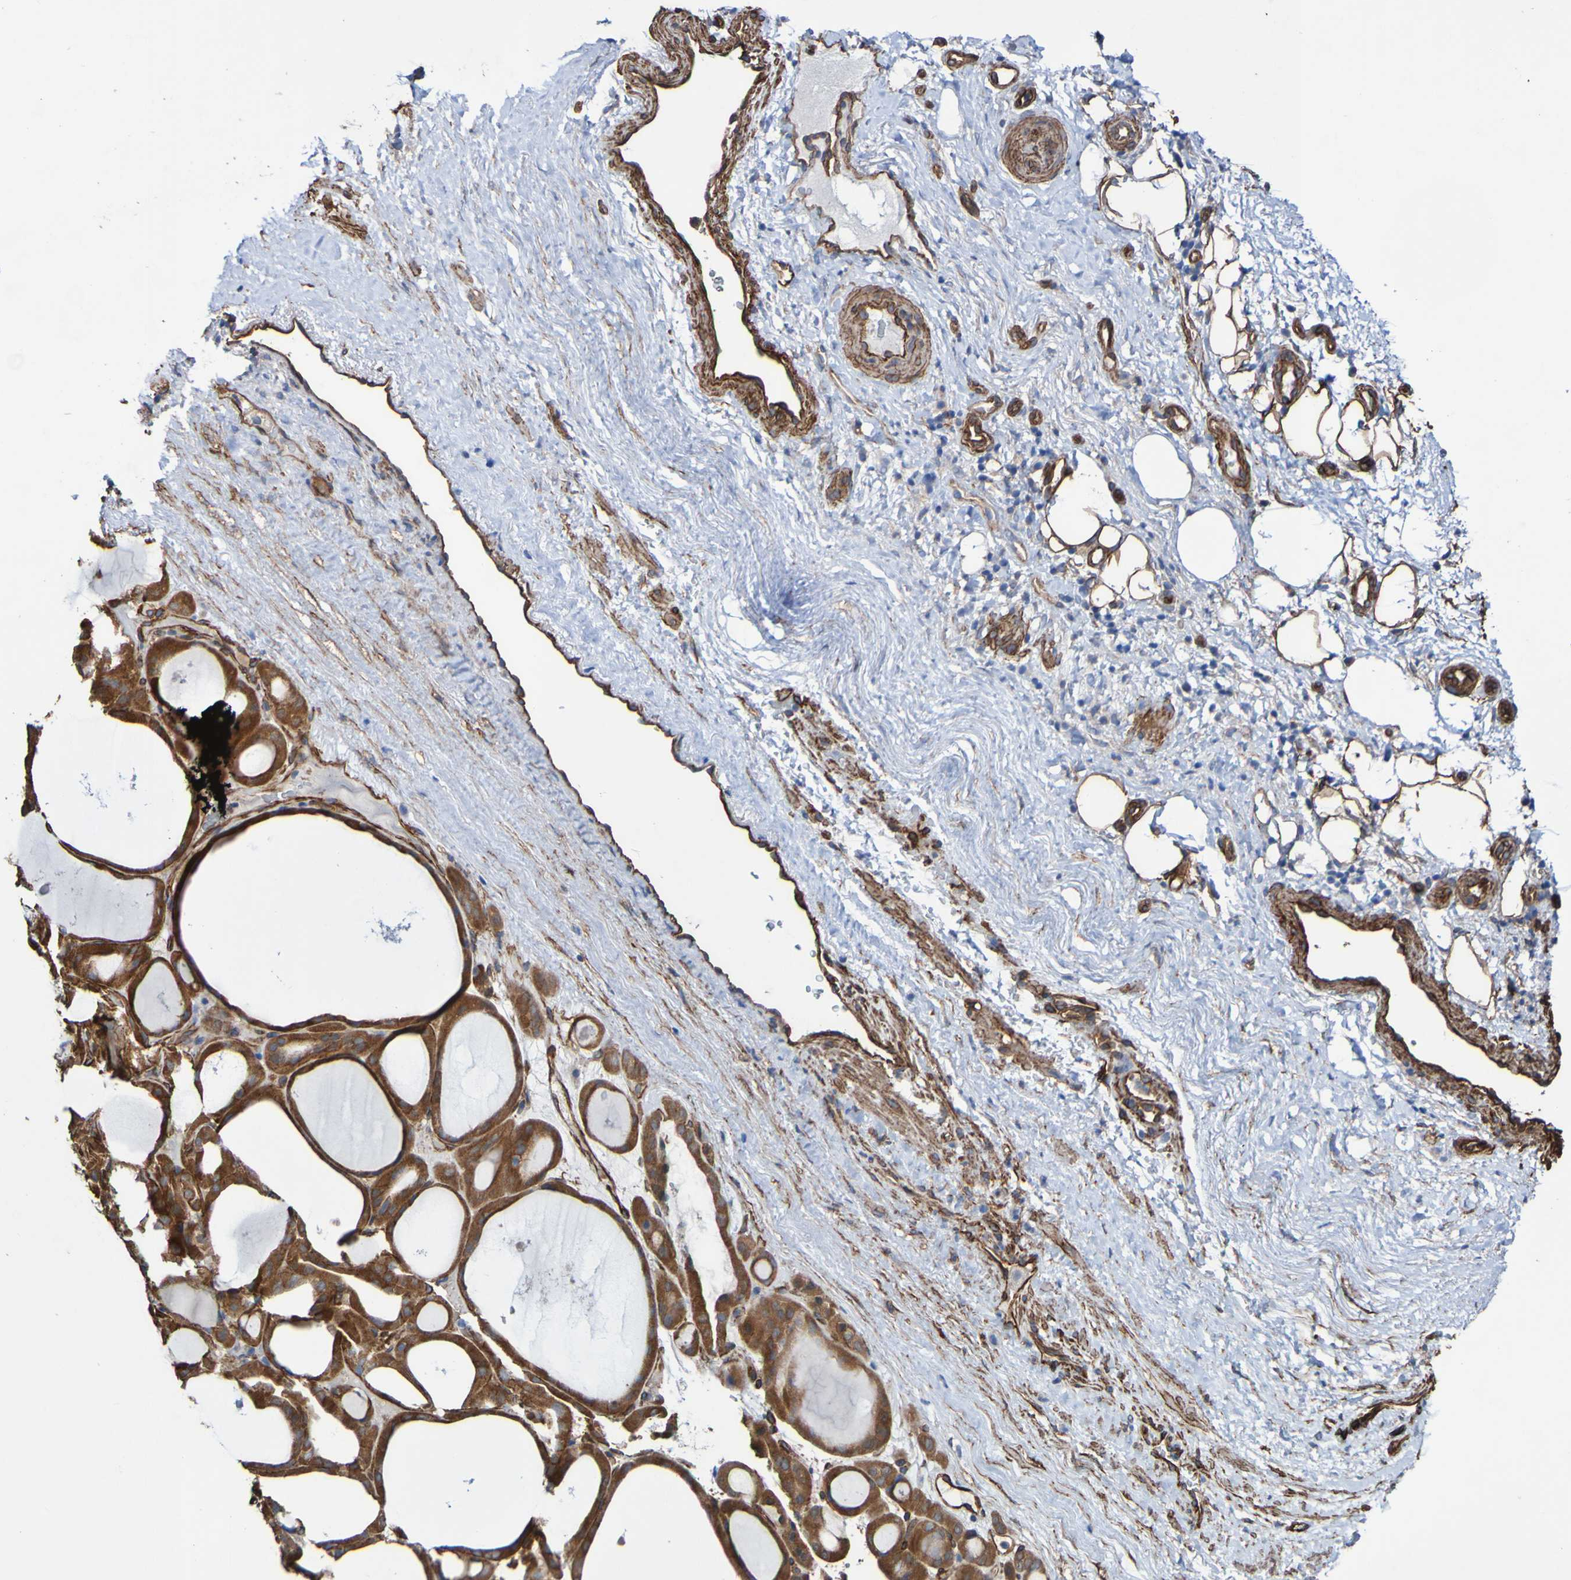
{"staining": {"intensity": "strong", "quantity": ">75%", "location": "cytoplasmic/membranous"}, "tissue": "thyroid gland", "cell_type": "Glandular cells", "image_type": "normal", "snomed": [{"axis": "morphology", "description": "Normal tissue, NOS"}, {"axis": "morphology", "description": "Carcinoma, NOS"}, {"axis": "topography", "description": "Thyroid gland"}], "caption": "A brown stain labels strong cytoplasmic/membranous positivity of a protein in glandular cells of benign thyroid gland.", "gene": "ELMOD3", "patient": {"sex": "female", "age": 86}}